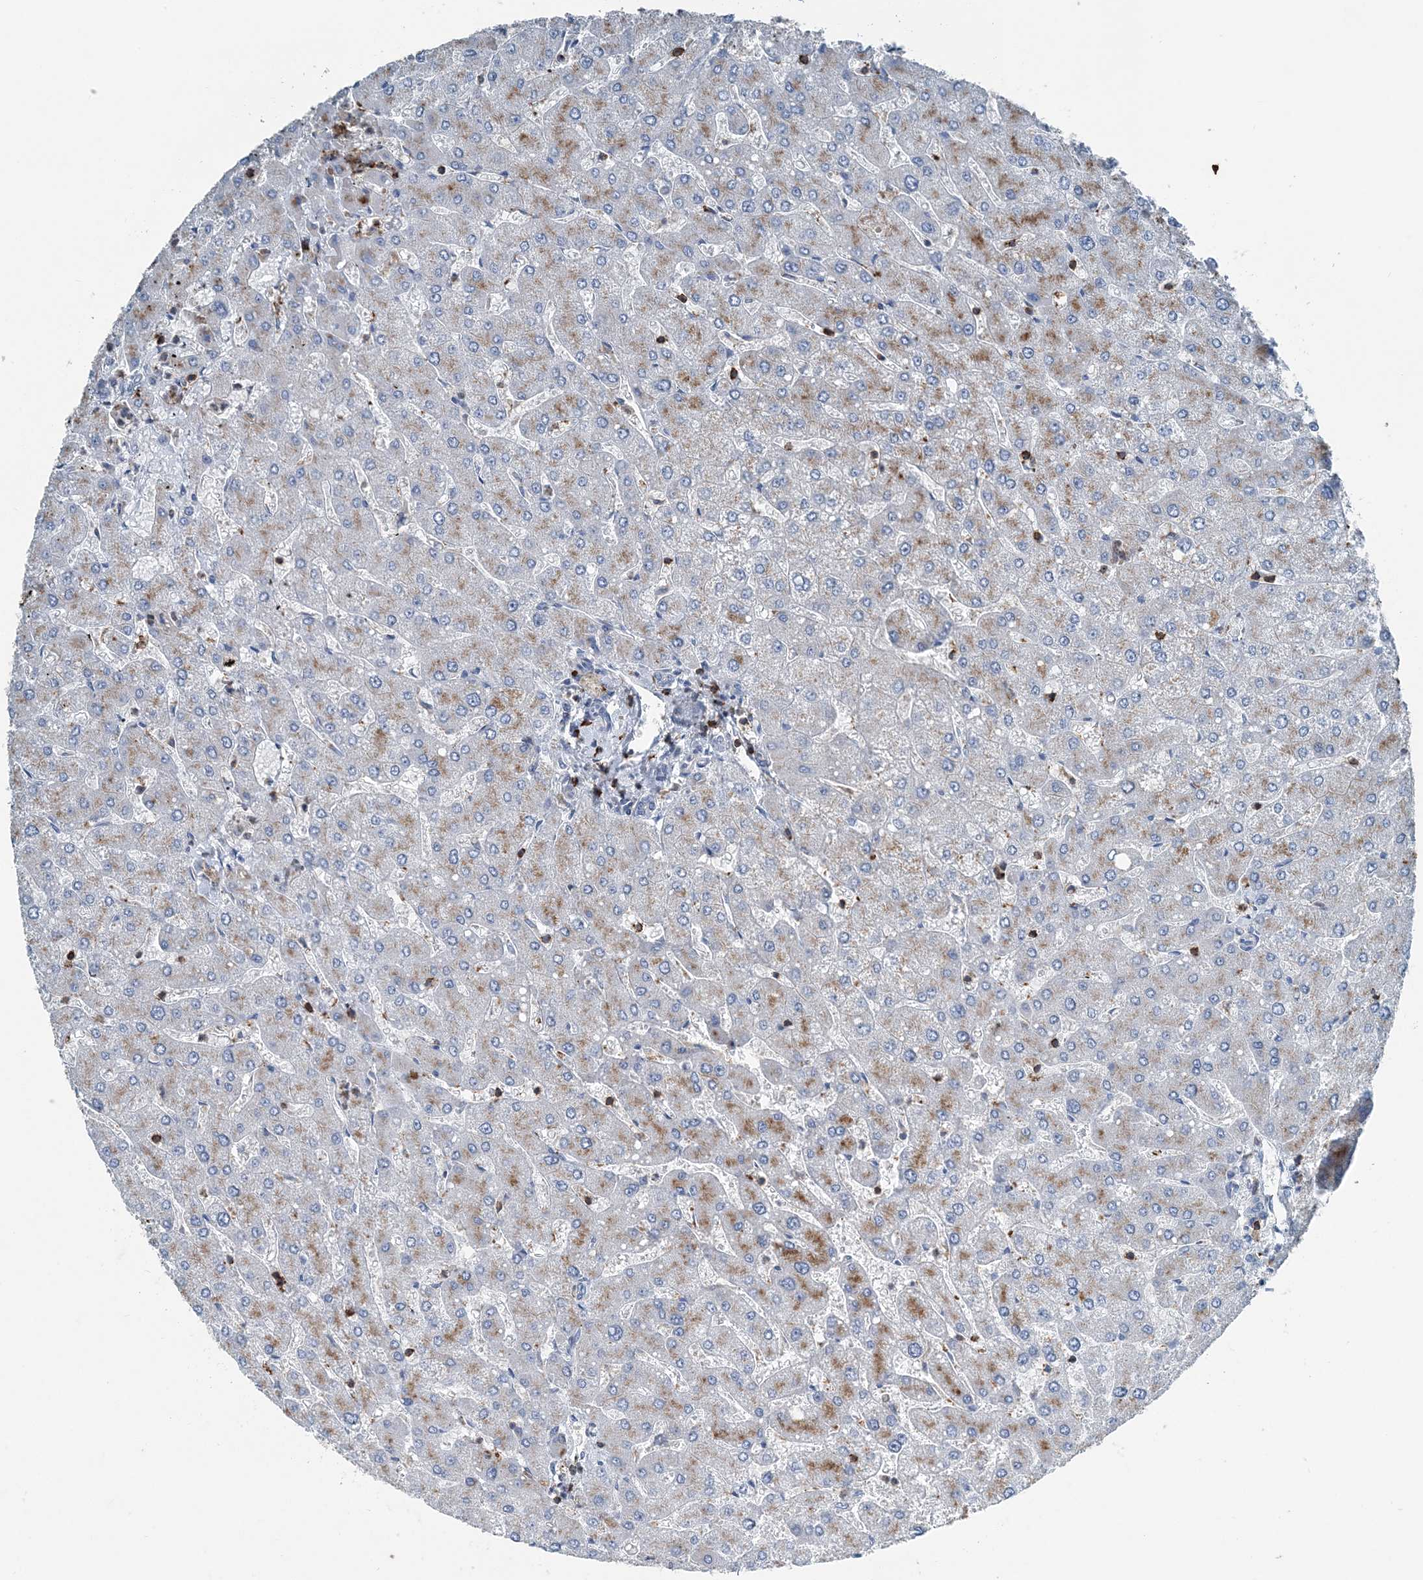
{"staining": {"intensity": "negative", "quantity": "none", "location": "none"}, "tissue": "liver", "cell_type": "Cholangiocytes", "image_type": "normal", "snomed": [{"axis": "morphology", "description": "Normal tissue, NOS"}, {"axis": "topography", "description": "Liver"}], "caption": "Human liver stained for a protein using immunohistochemistry displays no expression in cholangiocytes.", "gene": "CFL1", "patient": {"sex": "male", "age": 55}}